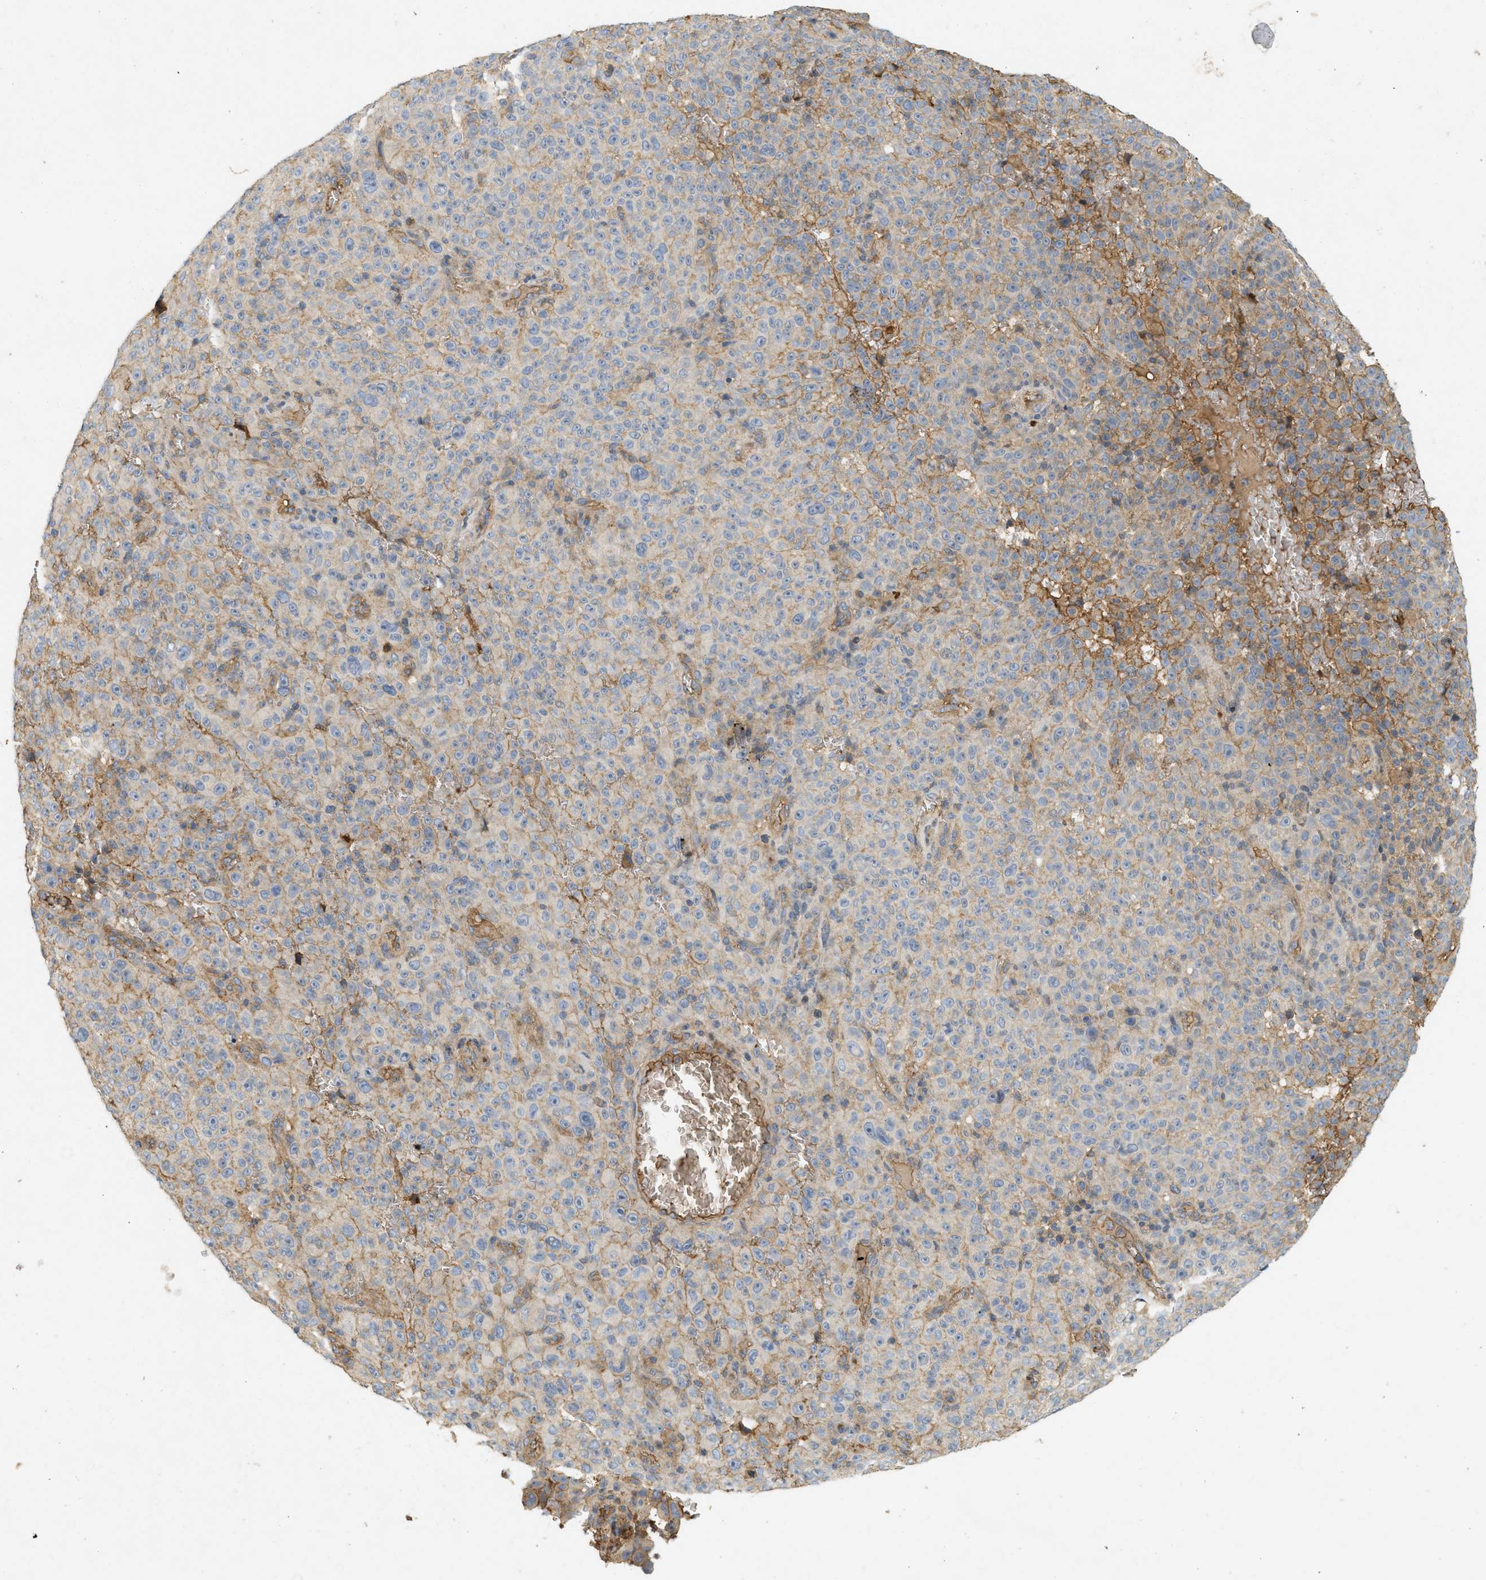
{"staining": {"intensity": "weak", "quantity": ">75%", "location": "cytoplasmic/membranous"}, "tissue": "melanoma", "cell_type": "Tumor cells", "image_type": "cancer", "snomed": [{"axis": "morphology", "description": "Malignant melanoma, NOS"}, {"axis": "topography", "description": "Skin"}], "caption": "Melanoma stained for a protein (brown) reveals weak cytoplasmic/membranous positive expression in about >75% of tumor cells.", "gene": "F8", "patient": {"sex": "female", "age": 82}}